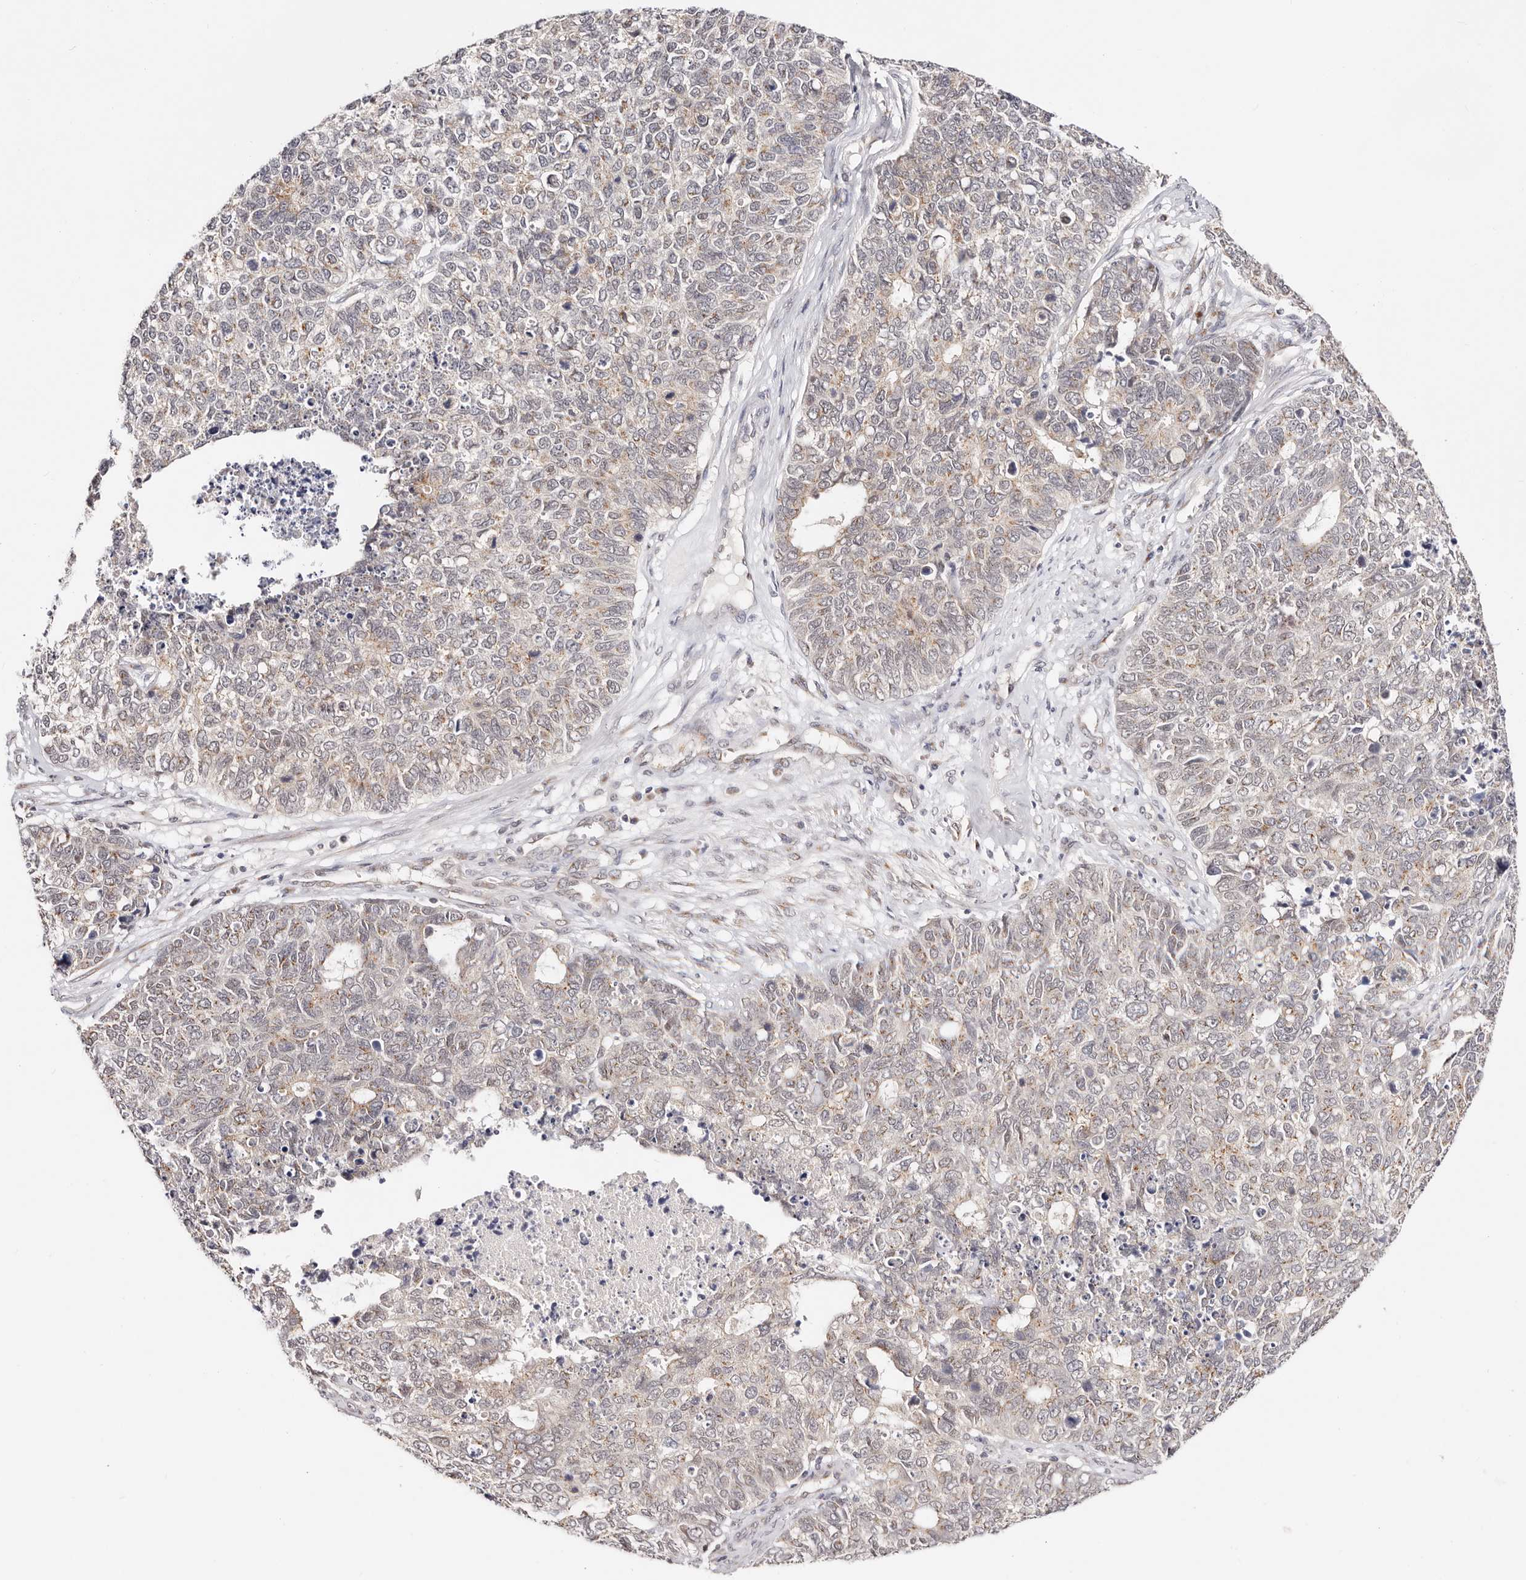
{"staining": {"intensity": "moderate", "quantity": "25%-75%", "location": "cytoplasmic/membranous"}, "tissue": "cervical cancer", "cell_type": "Tumor cells", "image_type": "cancer", "snomed": [{"axis": "morphology", "description": "Squamous cell carcinoma, NOS"}, {"axis": "topography", "description": "Cervix"}], "caption": "Immunohistochemical staining of human squamous cell carcinoma (cervical) displays moderate cytoplasmic/membranous protein positivity in approximately 25%-75% of tumor cells.", "gene": "VIPAS39", "patient": {"sex": "female", "age": 63}}